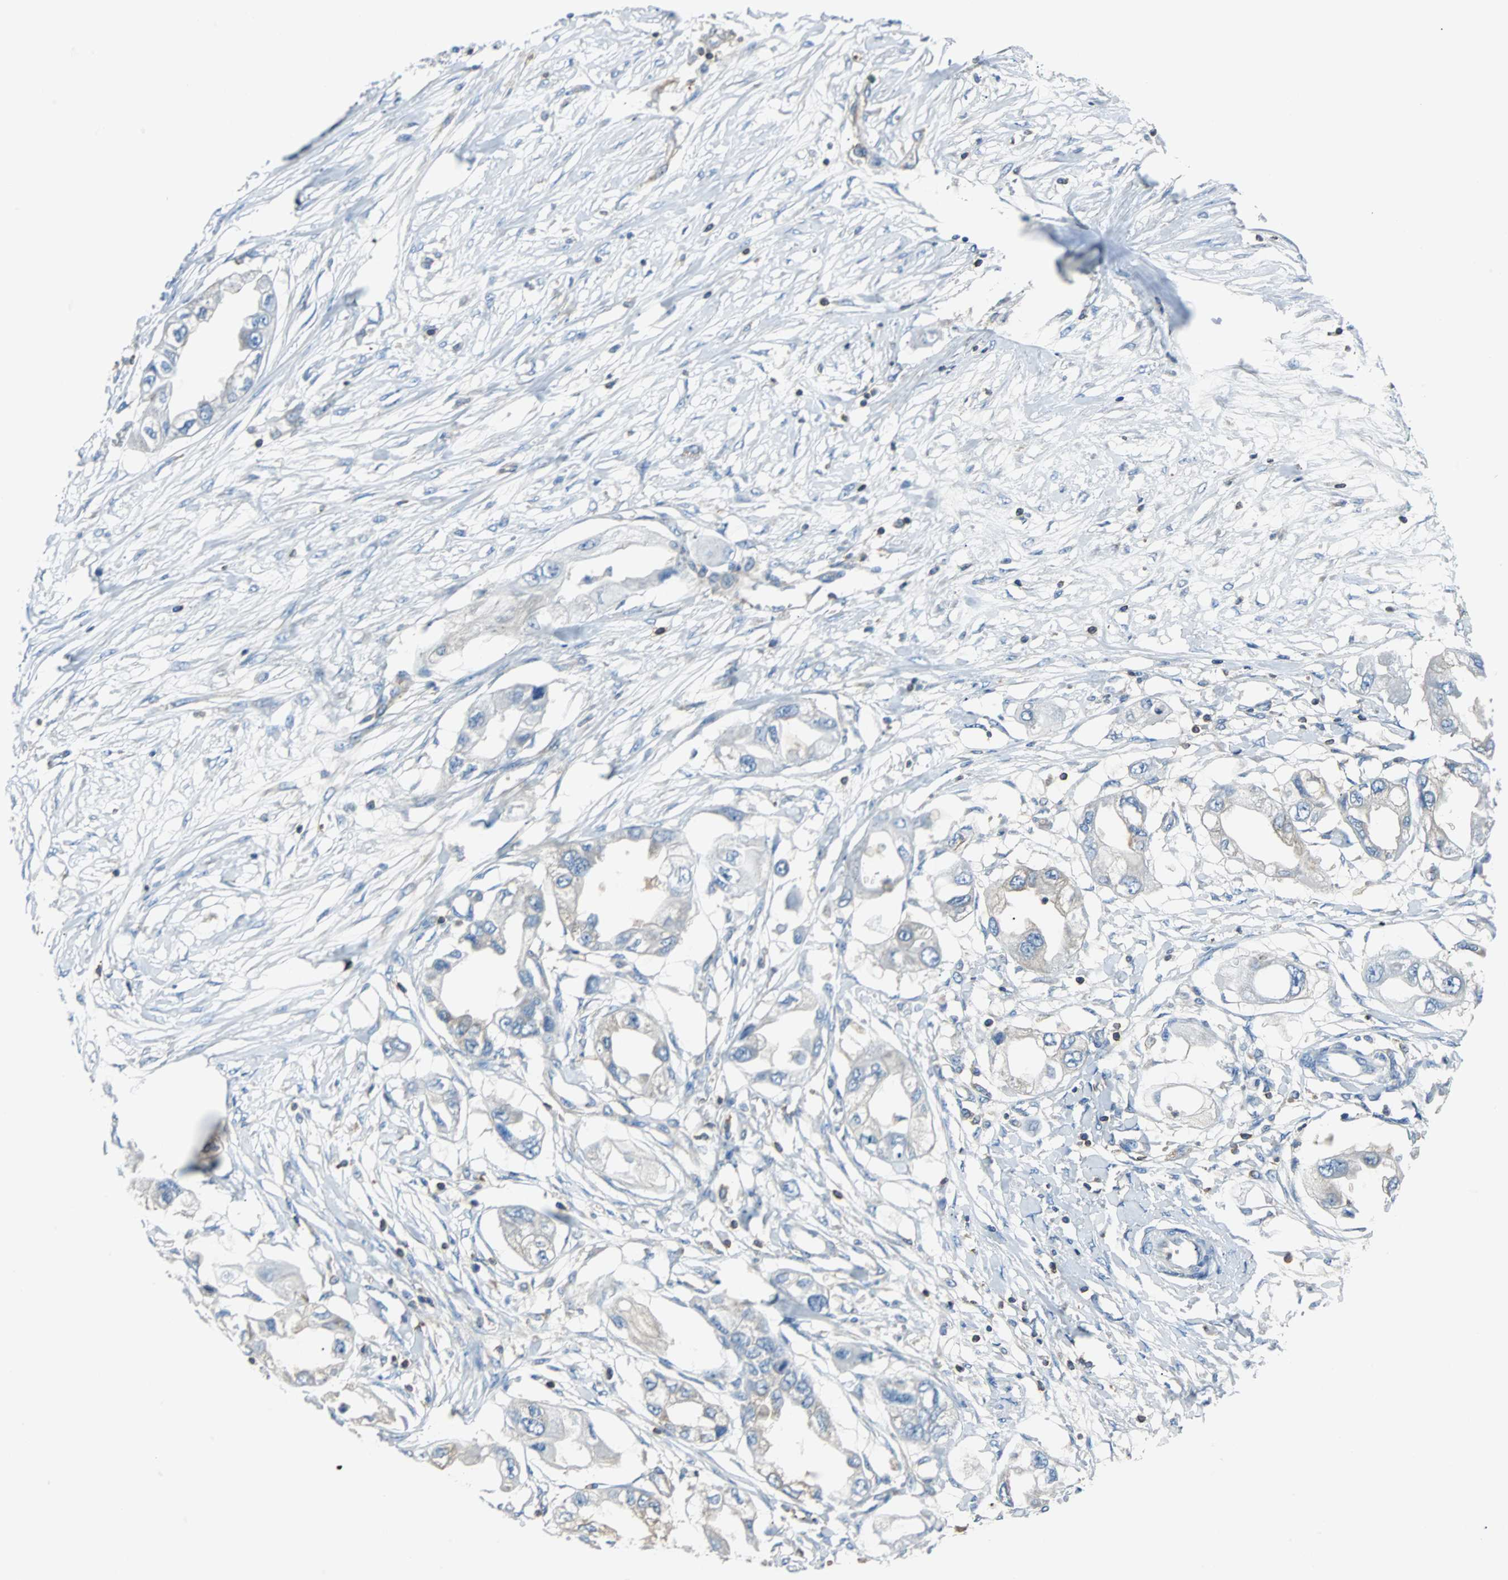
{"staining": {"intensity": "negative", "quantity": "none", "location": "none"}, "tissue": "endometrial cancer", "cell_type": "Tumor cells", "image_type": "cancer", "snomed": [{"axis": "morphology", "description": "Adenocarcinoma, NOS"}, {"axis": "topography", "description": "Endometrium"}], "caption": "This is an immunohistochemistry image of human adenocarcinoma (endometrial). There is no expression in tumor cells.", "gene": "TSC22D4", "patient": {"sex": "female", "age": 67}}